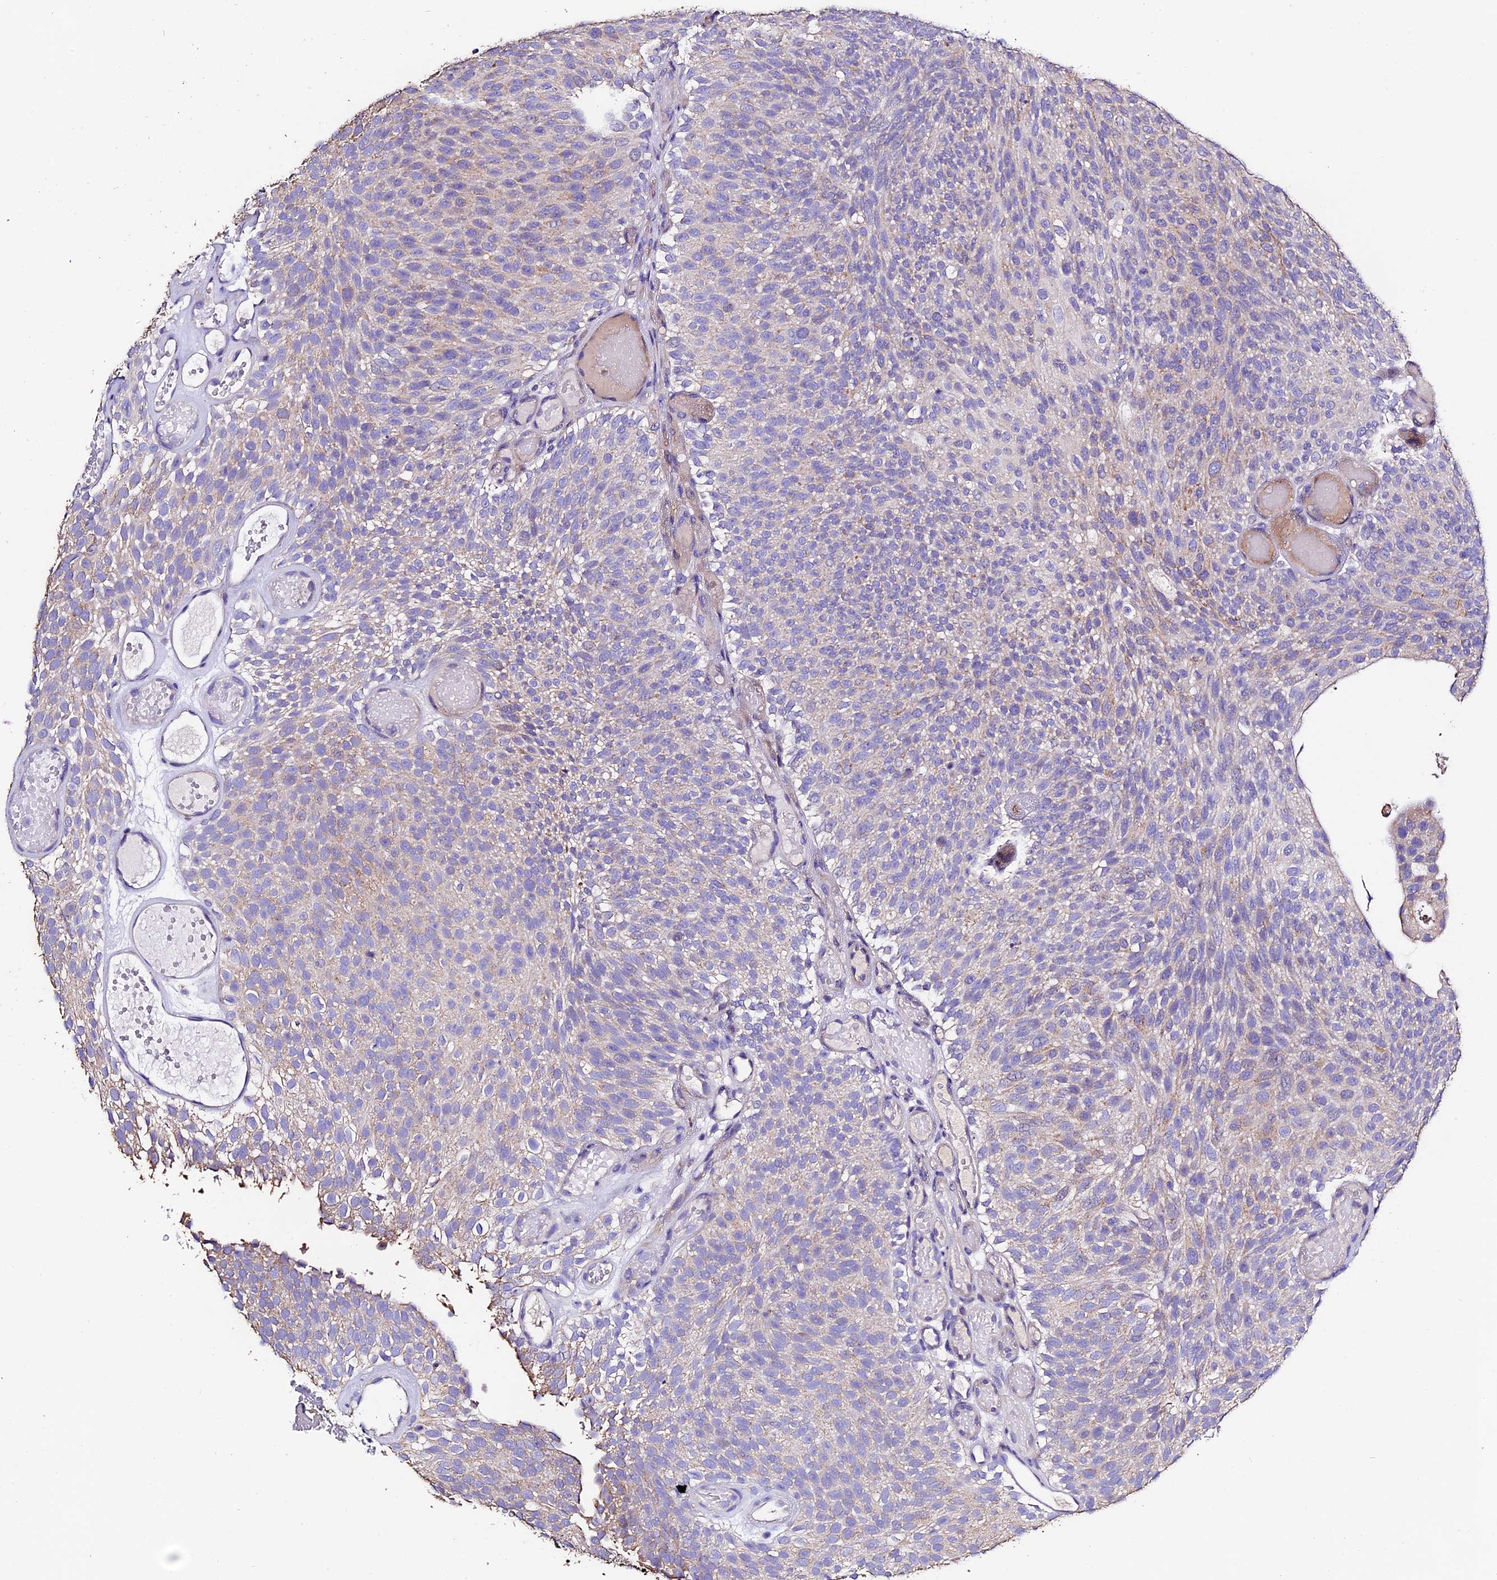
{"staining": {"intensity": "weak", "quantity": "25%-75%", "location": "cytoplasmic/membranous"}, "tissue": "urothelial cancer", "cell_type": "Tumor cells", "image_type": "cancer", "snomed": [{"axis": "morphology", "description": "Urothelial carcinoma, Low grade"}, {"axis": "topography", "description": "Urinary bladder"}], "caption": "Human urothelial carcinoma (low-grade) stained with a brown dye reveals weak cytoplasmic/membranous positive staining in approximately 25%-75% of tumor cells.", "gene": "FBXW9", "patient": {"sex": "male", "age": 78}}